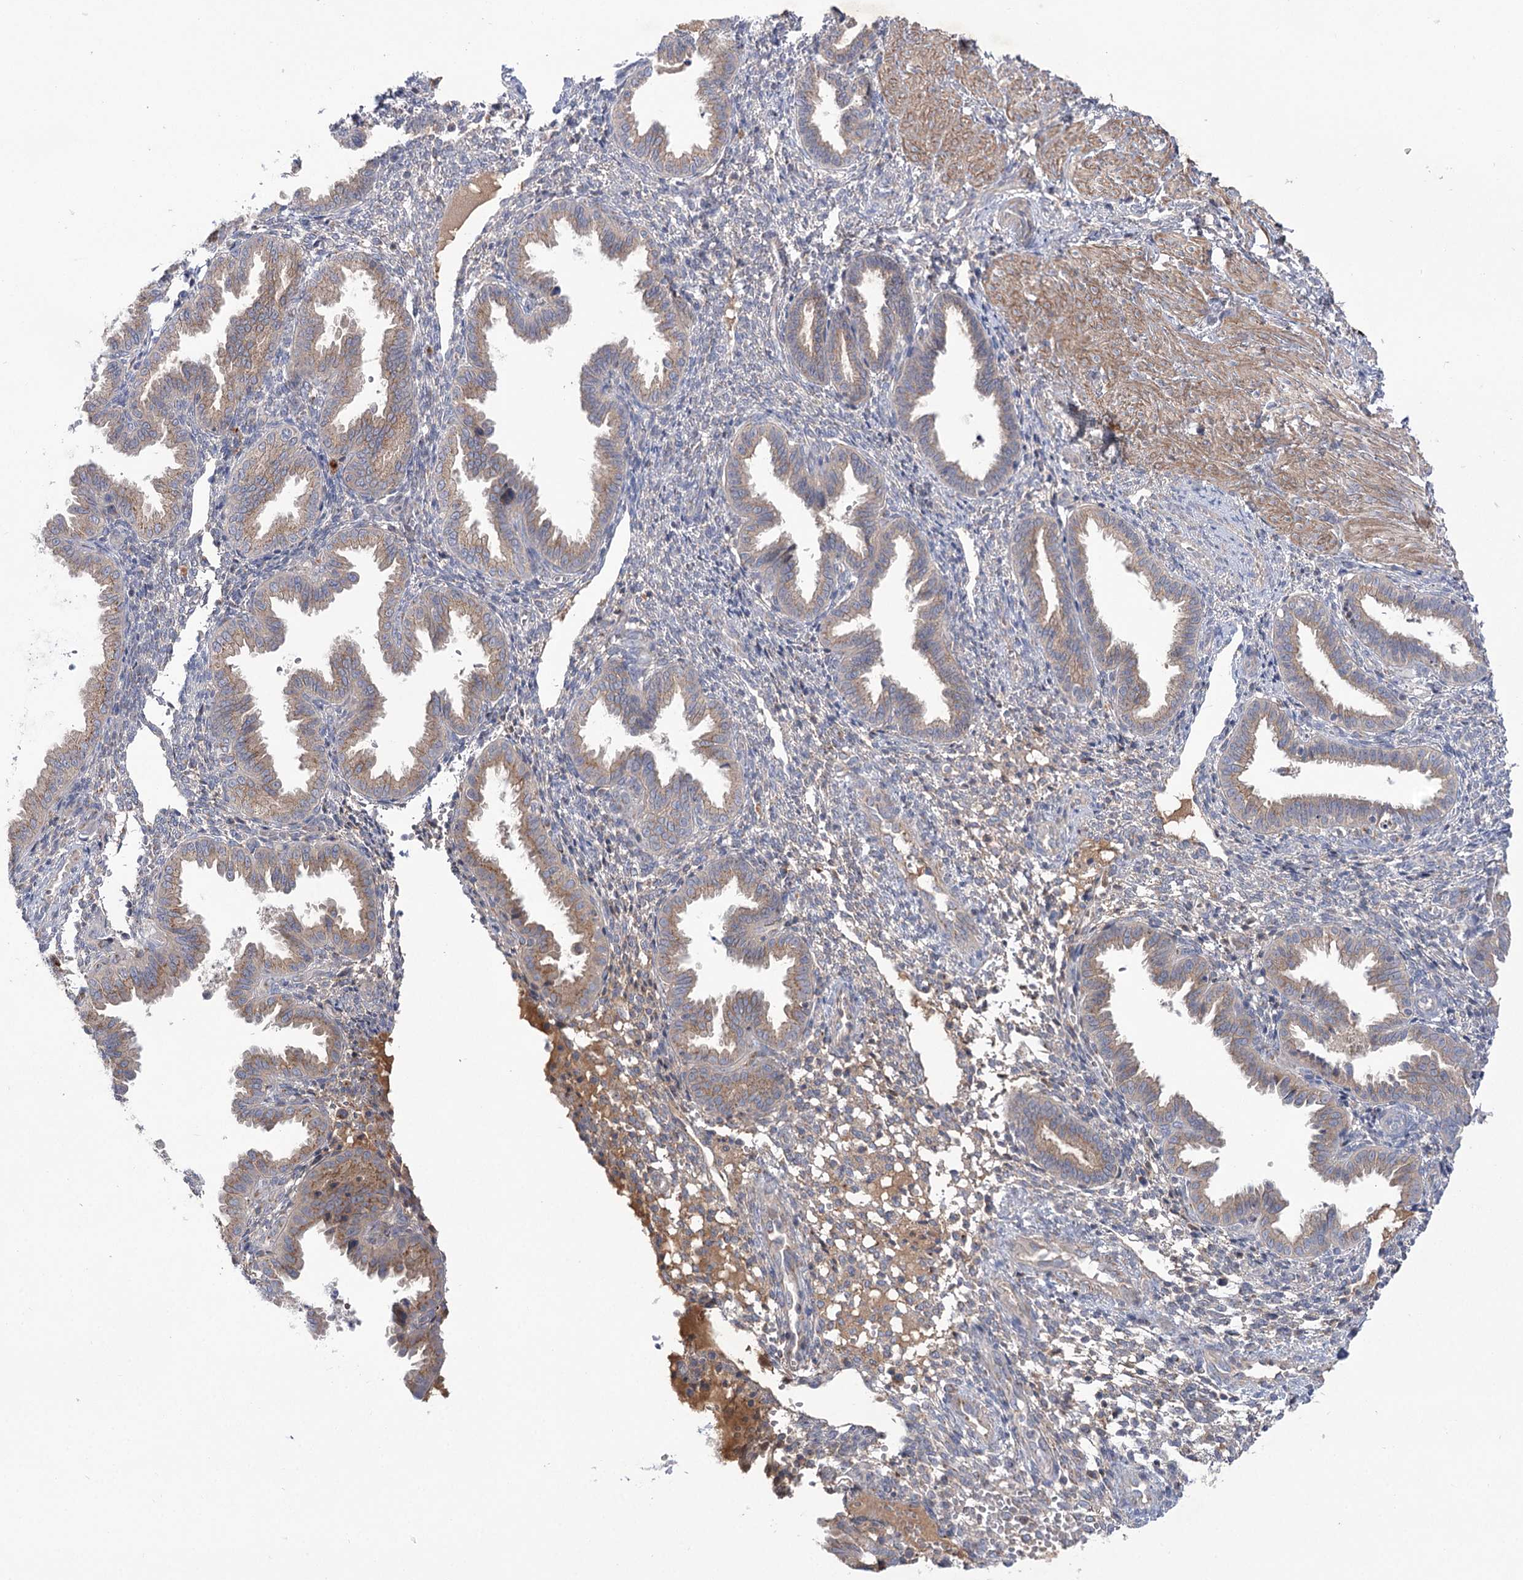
{"staining": {"intensity": "negative", "quantity": "none", "location": "none"}, "tissue": "endometrium", "cell_type": "Cells in endometrial stroma", "image_type": "normal", "snomed": [{"axis": "morphology", "description": "Normal tissue, NOS"}, {"axis": "topography", "description": "Endometrium"}], "caption": "Benign endometrium was stained to show a protein in brown. There is no significant positivity in cells in endometrial stroma. (Stains: DAB IHC with hematoxylin counter stain, Microscopy: brightfield microscopy at high magnification).", "gene": "GBF1", "patient": {"sex": "female", "age": 33}}